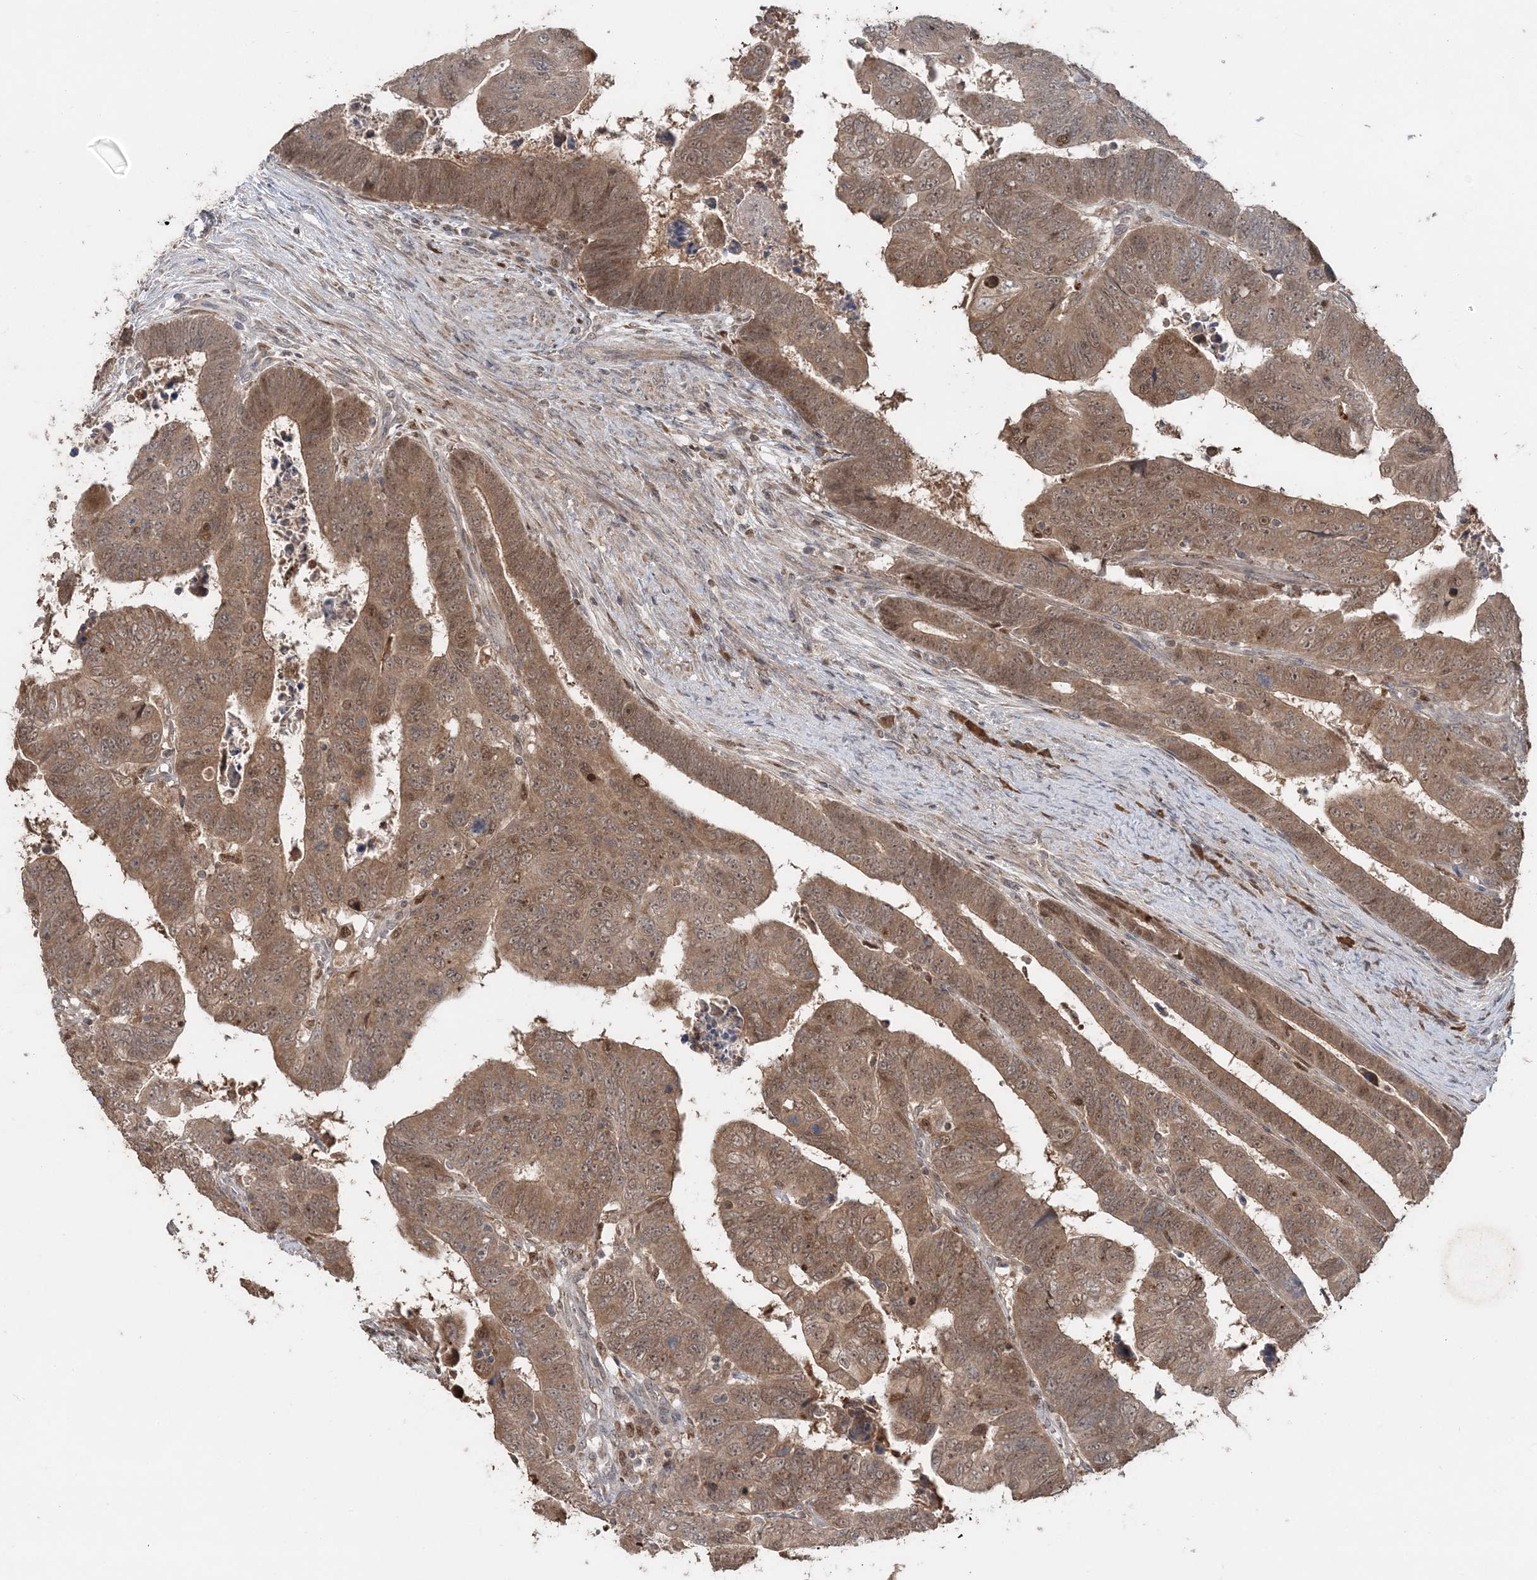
{"staining": {"intensity": "moderate", "quantity": ">75%", "location": "cytoplasmic/membranous,nuclear"}, "tissue": "colorectal cancer", "cell_type": "Tumor cells", "image_type": "cancer", "snomed": [{"axis": "morphology", "description": "Normal tissue, NOS"}, {"axis": "morphology", "description": "Adenocarcinoma, NOS"}, {"axis": "topography", "description": "Rectum"}], "caption": "Adenocarcinoma (colorectal) was stained to show a protein in brown. There is medium levels of moderate cytoplasmic/membranous and nuclear staining in approximately >75% of tumor cells.", "gene": "SLU7", "patient": {"sex": "female", "age": 65}}